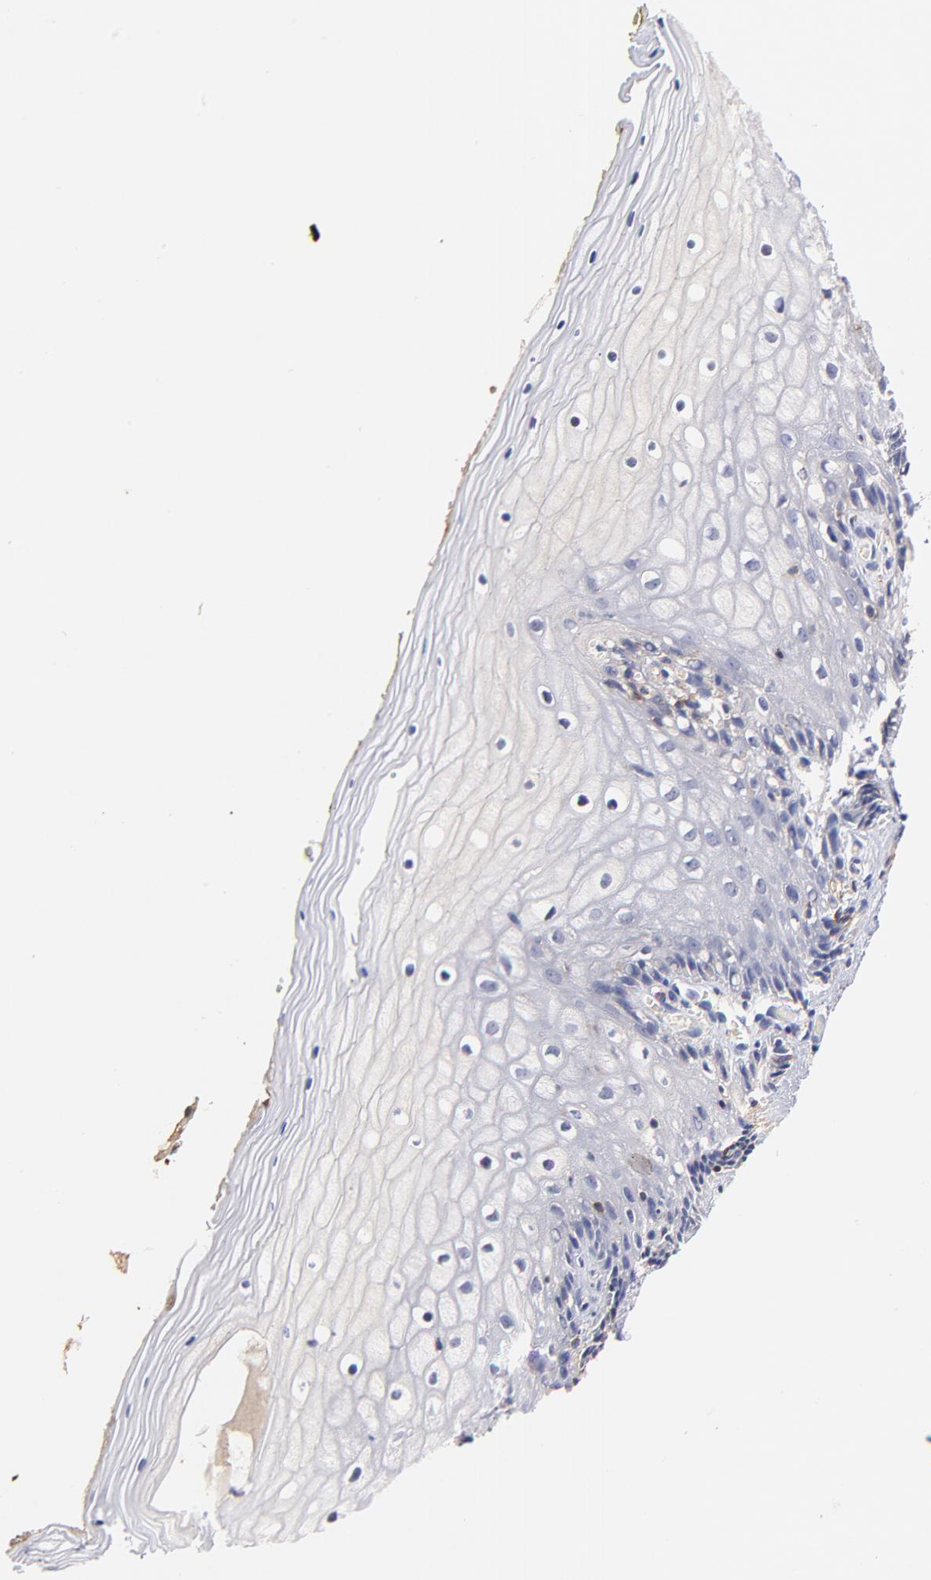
{"staining": {"intensity": "negative", "quantity": "none", "location": "none"}, "tissue": "vagina", "cell_type": "Squamous epithelial cells", "image_type": "normal", "snomed": [{"axis": "morphology", "description": "Normal tissue, NOS"}, {"axis": "topography", "description": "Vagina"}], "caption": "Immunohistochemical staining of unremarkable vagina exhibits no significant staining in squamous epithelial cells.", "gene": "KREMEN2", "patient": {"sex": "female", "age": 46}}